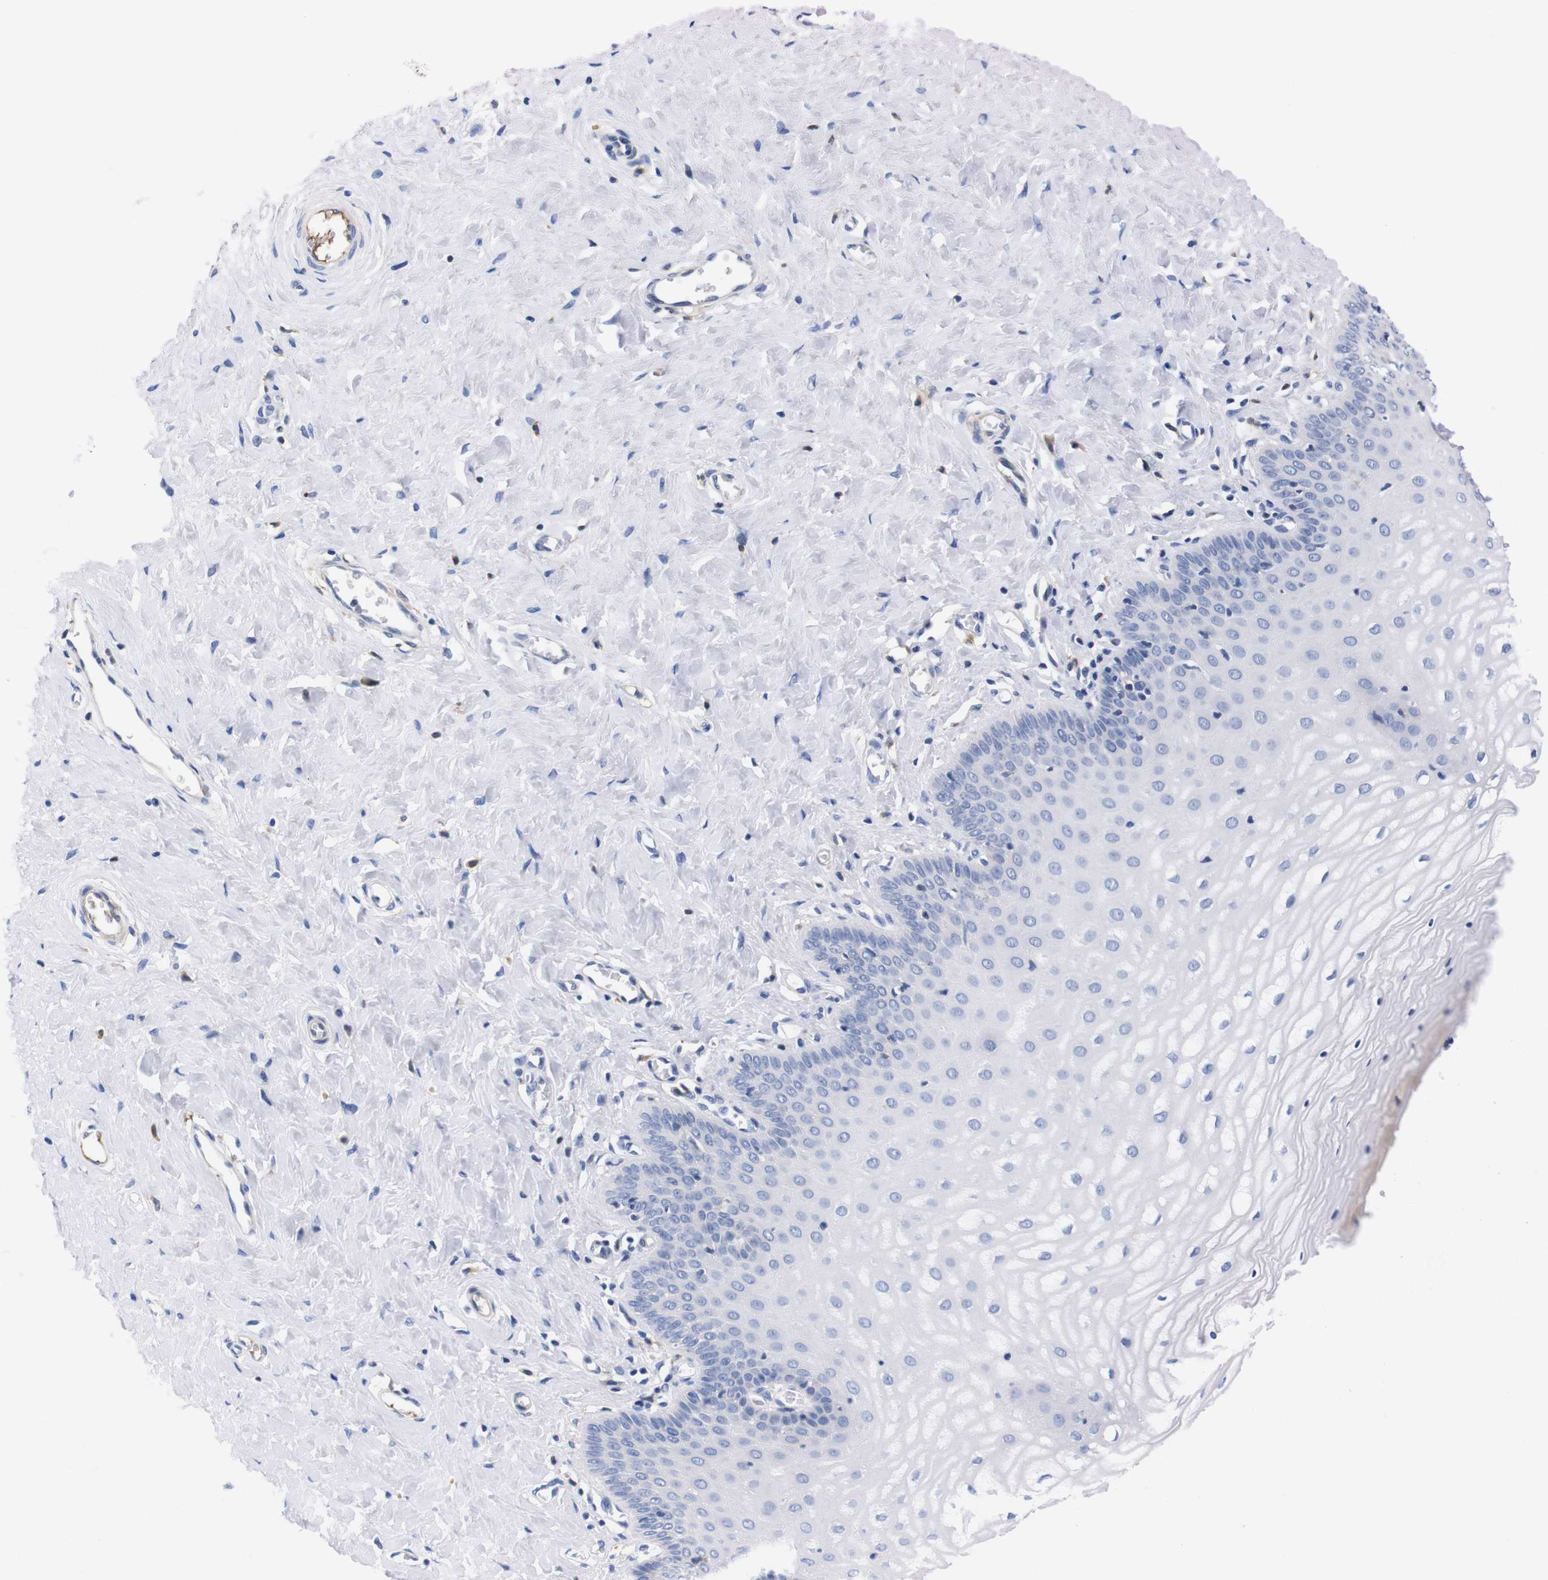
{"staining": {"intensity": "negative", "quantity": "none", "location": "none"}, "tissue": "cervix", "cell_type": "Glandular cells", "image_type": "normal", "snomed": [{"axis": "morphology", "description": "Normal tissue, NOS"}, {"axis": "topography", "description": "Cervix"}], "caption": "A high-resolution photomicrograph shows immunohistochemistry staining of unremarkable cervix, which exhibits no significant positivity in glandular cells.", "gene": "FAM210A", "patient": {"sex": "female", "age": 55}}